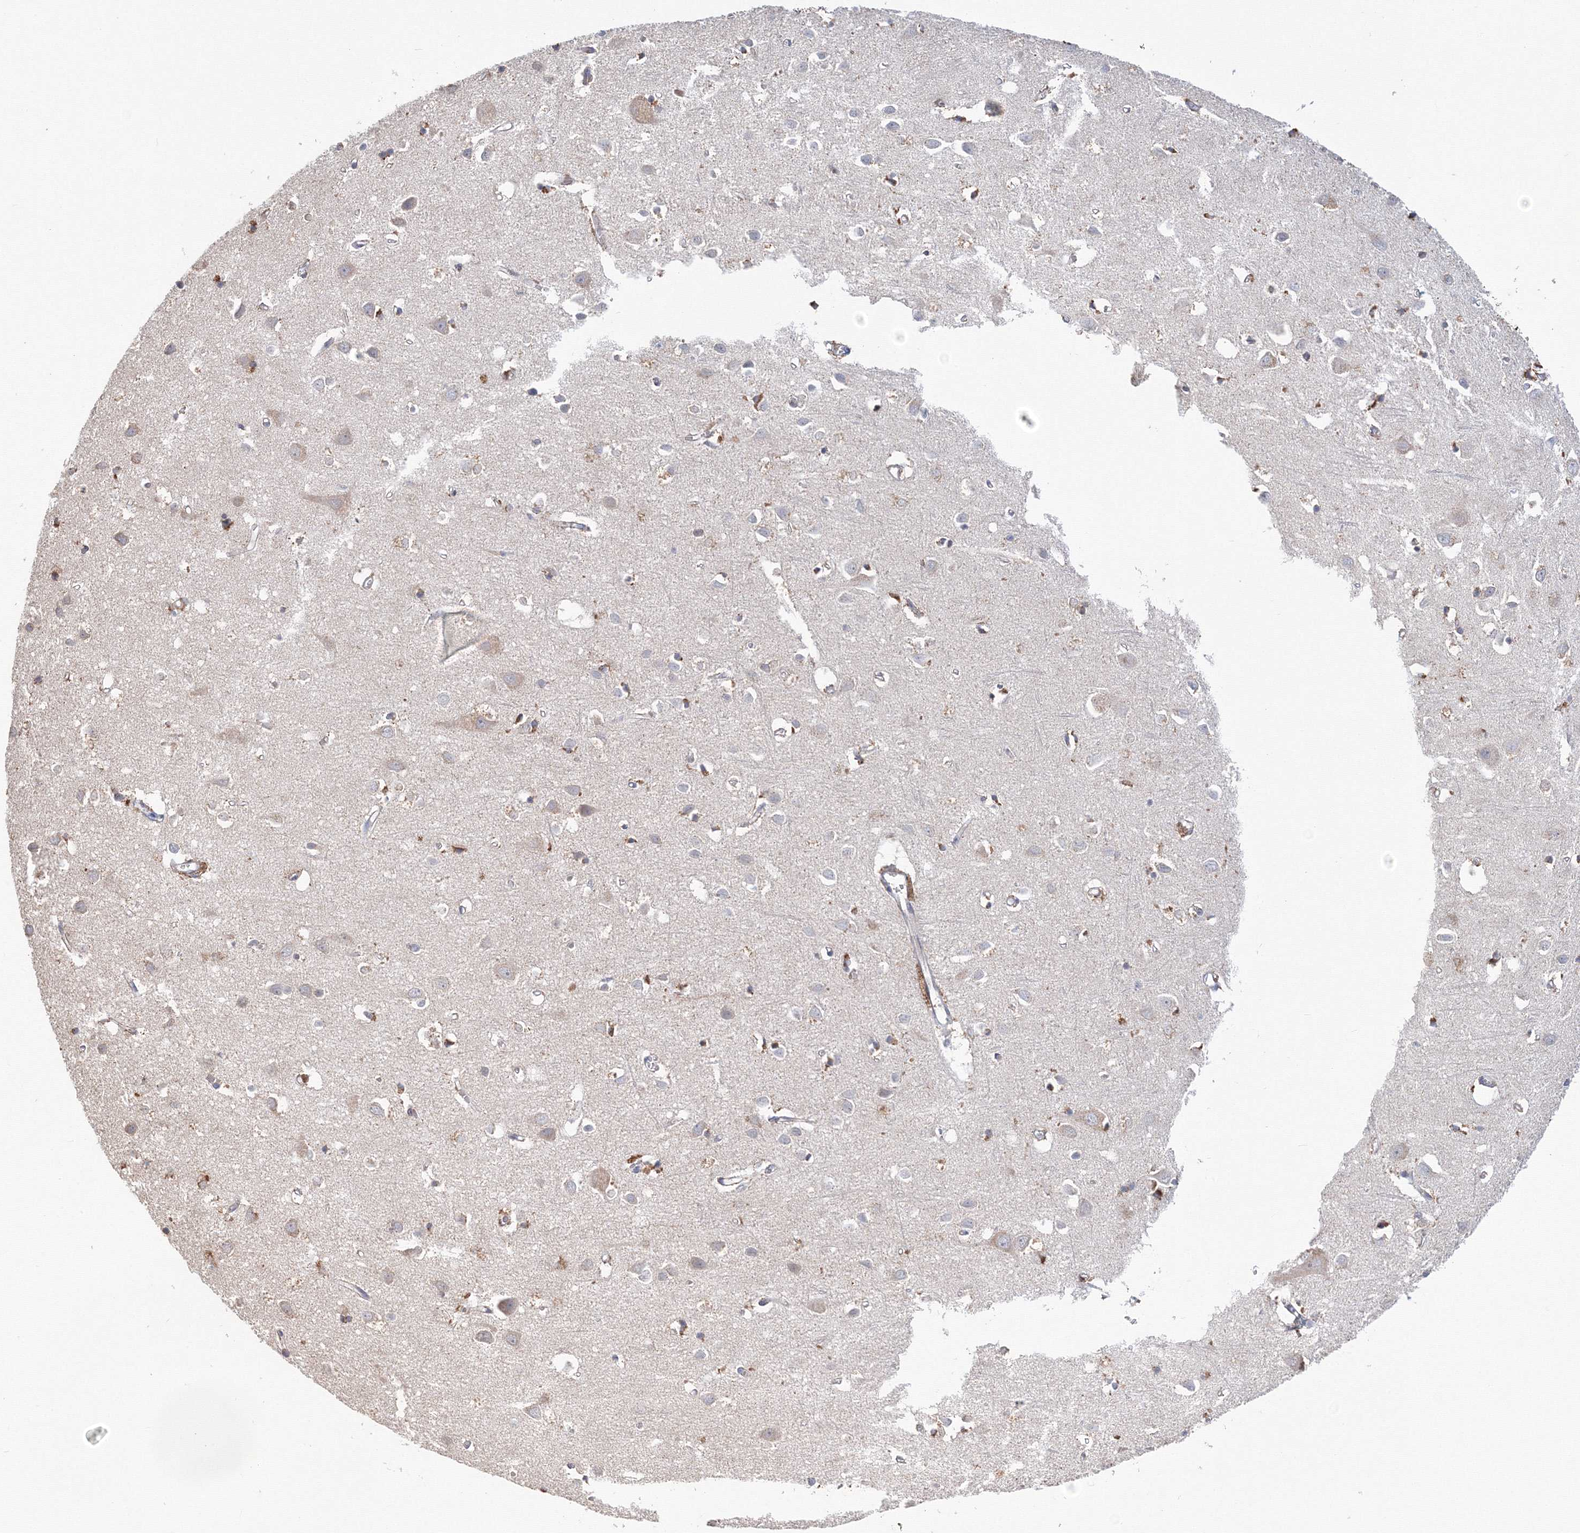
{"staining": {"intensity": "negative", "quantity": "none", "location": "none"}, "tissue": "cerebral cortex", "cell_type": "Endothelial cells", "image_type": "normal", "snomed": [{"axis": "morphology", "description": "Normal tissue, NOS"}, {"axis": "topography", "description": "Cerebral cortex"}], "caption": "Protein analysis of unremarkable cerebral cortex reveals no significant expression in endothelial cells. (Stains: DAB (3,3'-diaminobenzidine) IHC with hematoxylin counter stain, Microscopy: brightfield microscopy at high magnification).", "gene": "DHRS12", "patient": {"sex": "female", "age": 64}}